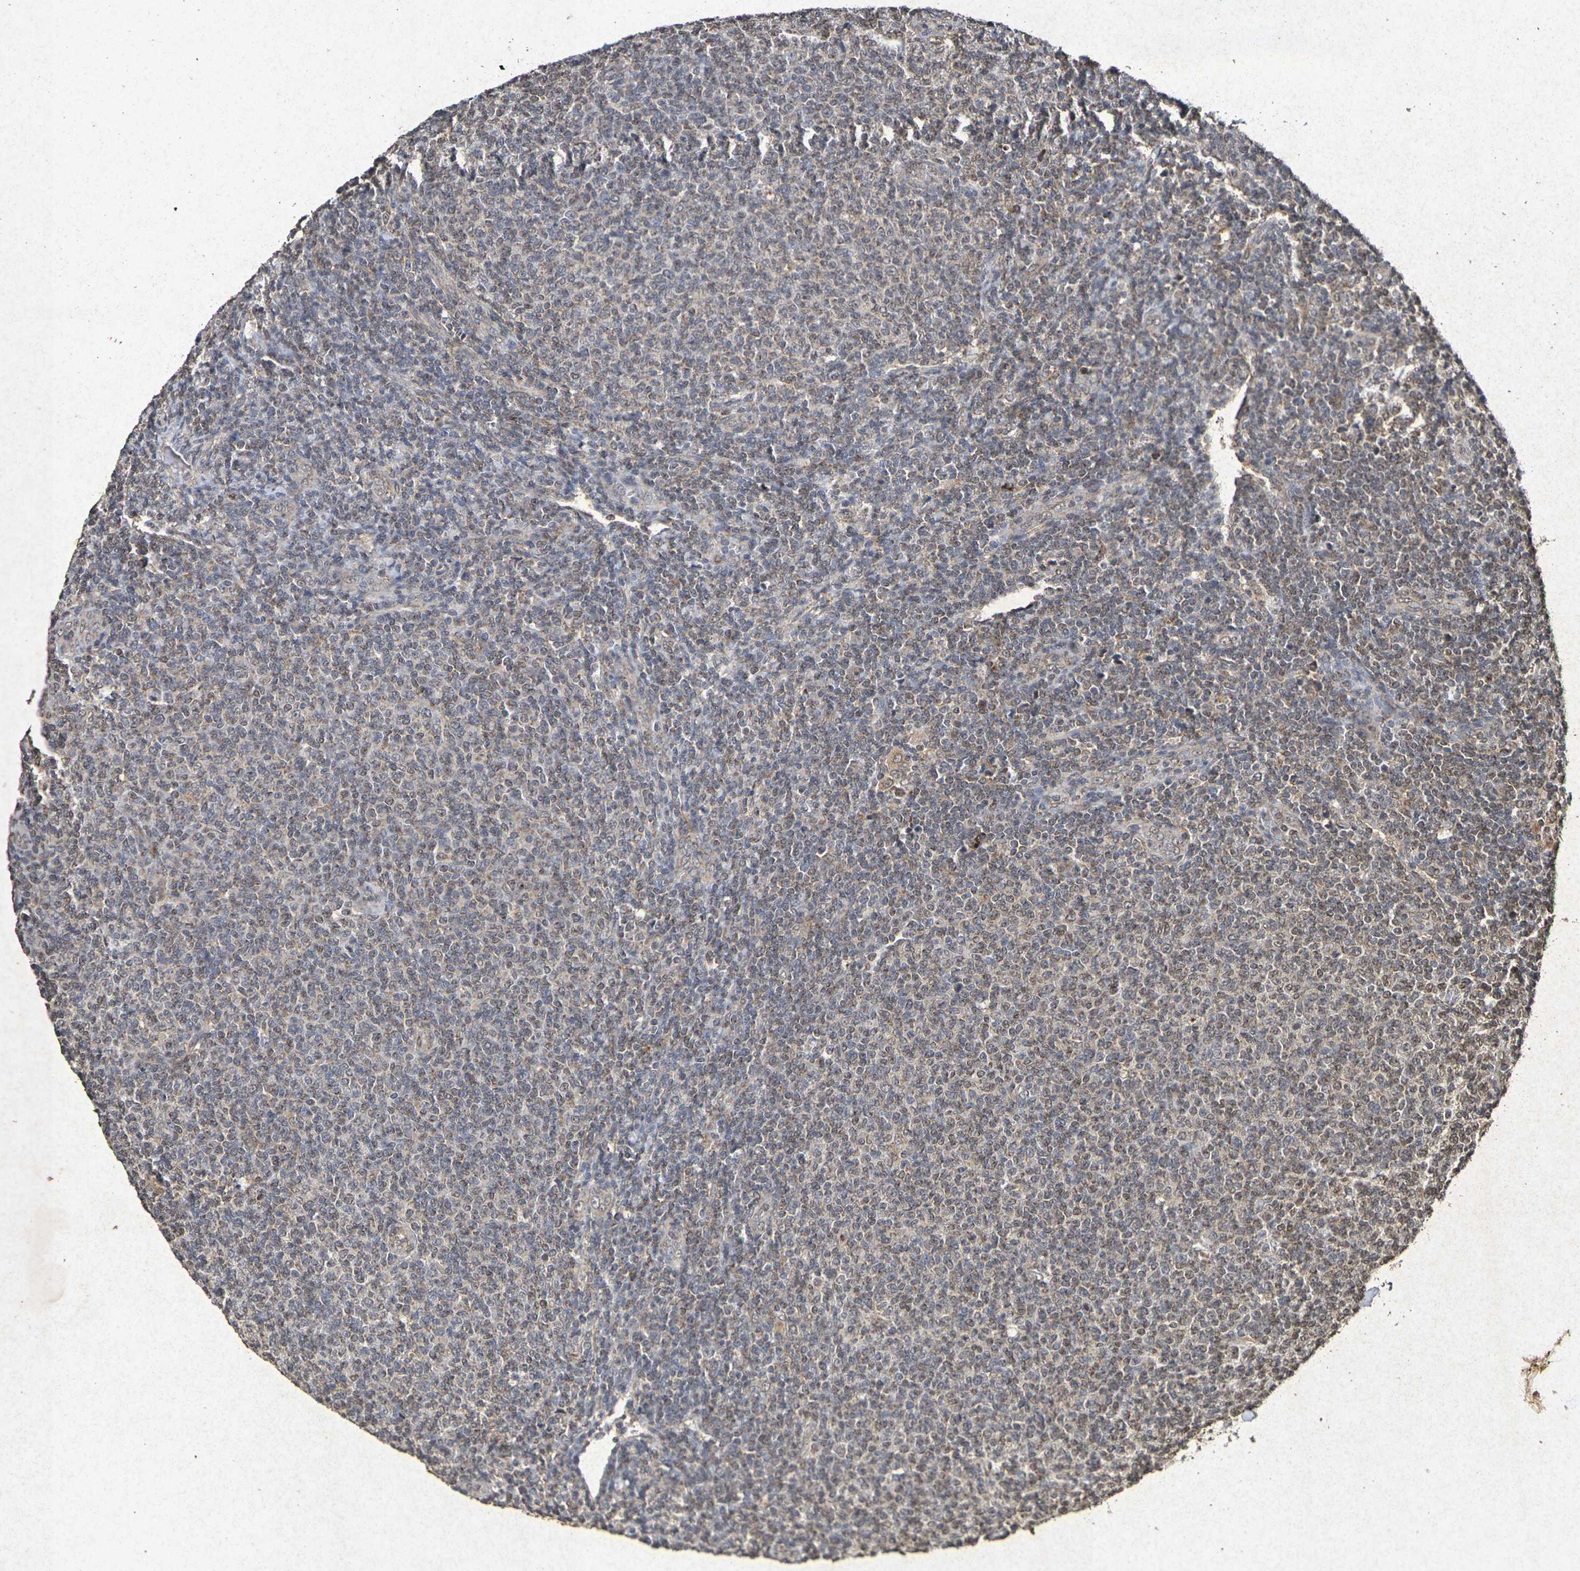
{"staining": {"intensity": "weak", "quantity": ">75%", "location": "cytoplasmic/membranous"}, "tissue": "lymphoma", "cell_type": "Tumor cells", "image_type": "cancer", "snomed": [{"axis": "morphology", "description": "Malignant lymphoma, non-Hodgkin's type, Low grade"}, {"axis": "topography", "description": "Lymph node"}], "caption": "A brown stain highlights weak cytoplasmic/membranous positivity of a protein in malignant lymphoma, non-Hodgkin's type (low-grade) tumor cells.", "gene": "GUCY1A2", "patient": {"sex": "male", "age": 66}}